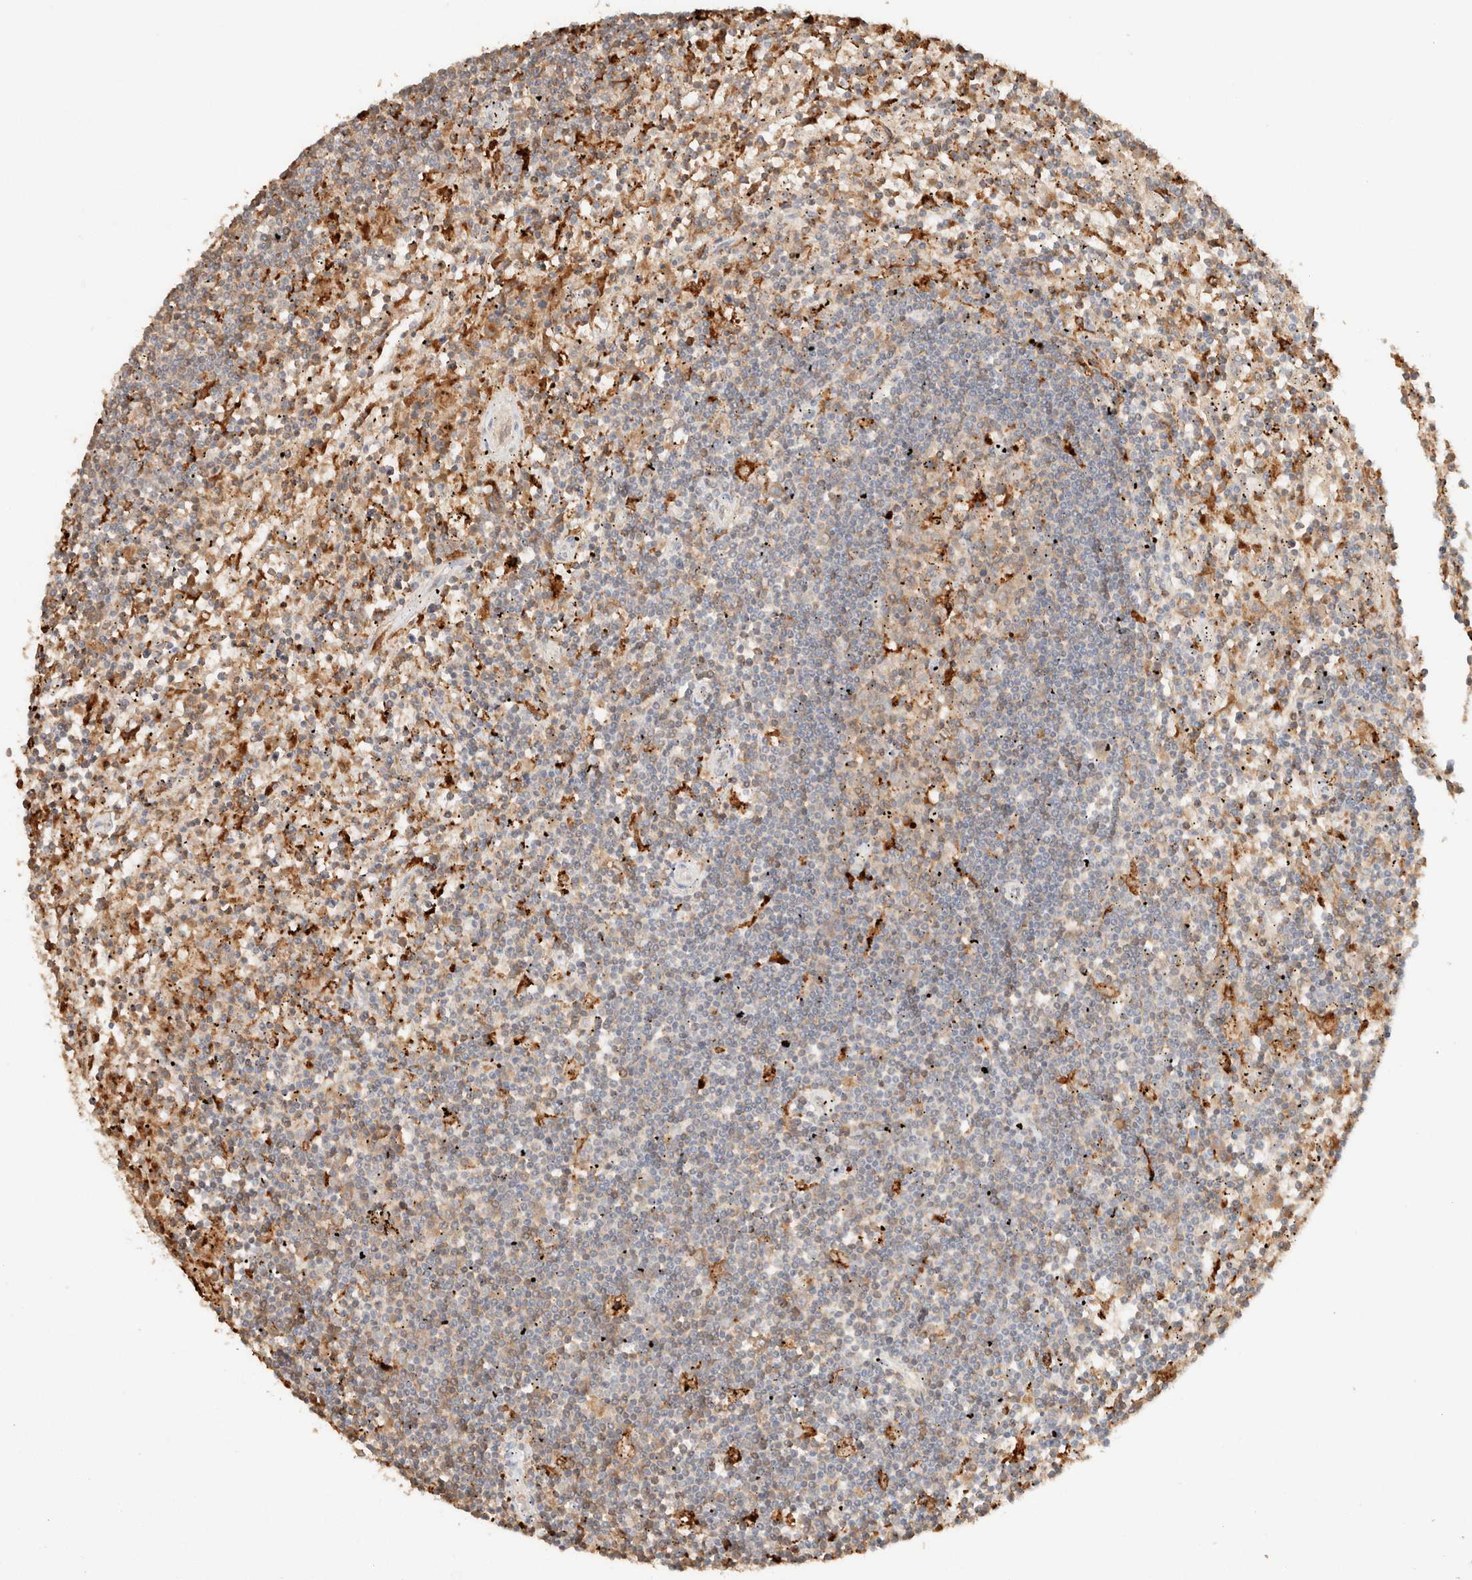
{"staining": {"intensity": "moderate", "quantity": "<25%", "location": "cytoplasmic/membranous"}, "tissue": "lymphoma", "cell_type": "Tumor cells", "image_type": "cancer", "snomed": [{"axis": "morphology", "description": "Malignant lymphoma, non-Hodgkin's type, Low grade"}, {"axis": "topography", "description": "Spleen"}], "caption": "Lymphoma stained with DAB immunohistochemistry demonstrates low levels of moderate cytoplasmic/membranous positivity in approximately <25% of tumor cells.", "gene": "CTSC", "patient": {"sex": "male", "age": 76}}